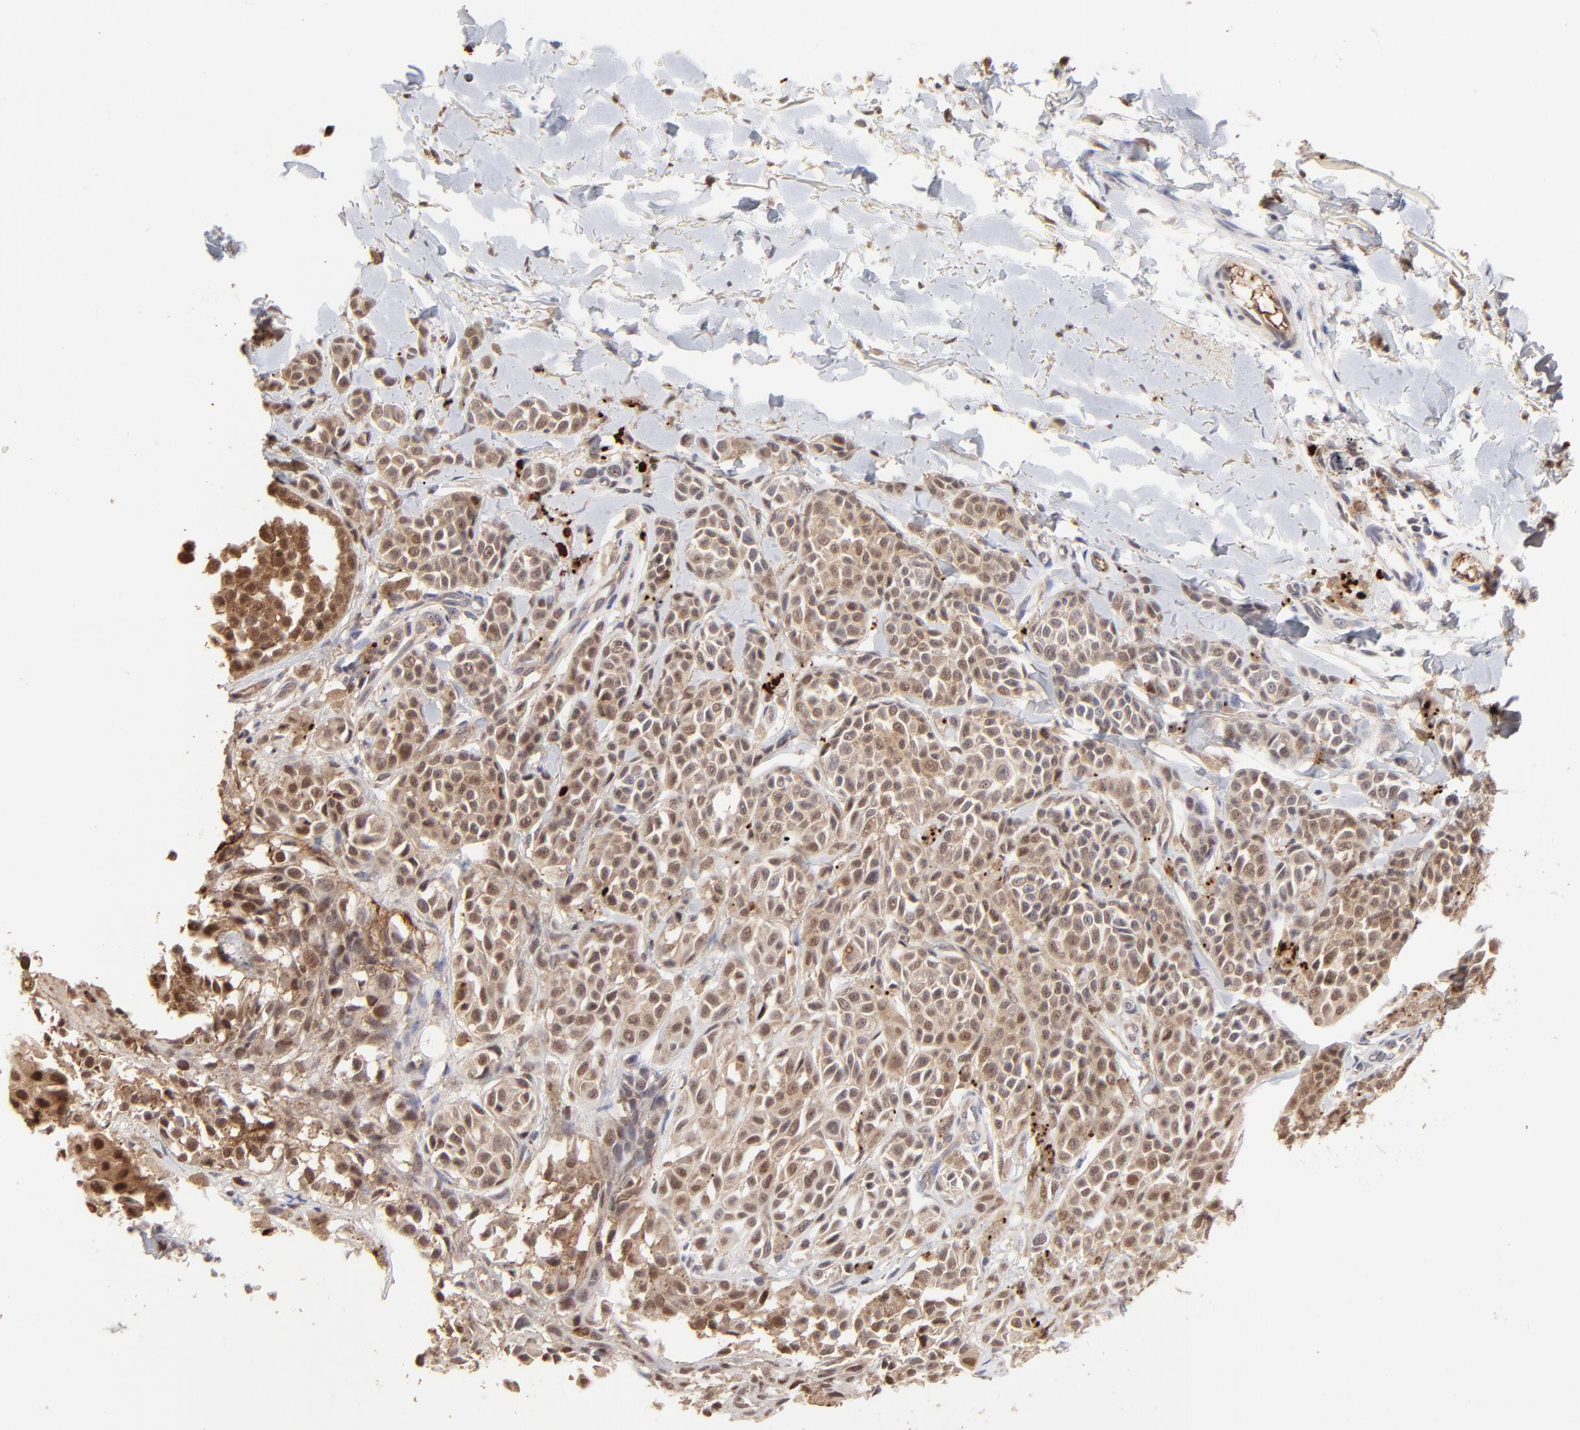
{"staining": {"intensity": "moderate", "quantity": ">75%", "location": "cytoplasmic/membranous,nuclear"}, "tissue": "melanoma", "cell_type": "Tumor cells", "image_type": "cancer", "snomed": [{"axis": "morphology", "description": "Malignant melanoma, NOS"}, {"axis": "topography", "description": "Skin"}], "caption": "Human malignant melanoma stained for a protein (brown) exhibits moderate cytoplasmic/membranous and nuclear positive staining in approximately >75% of tumor cells.", "gene": "PSMD14", "patient": {"sex": "female", "age": 38}}